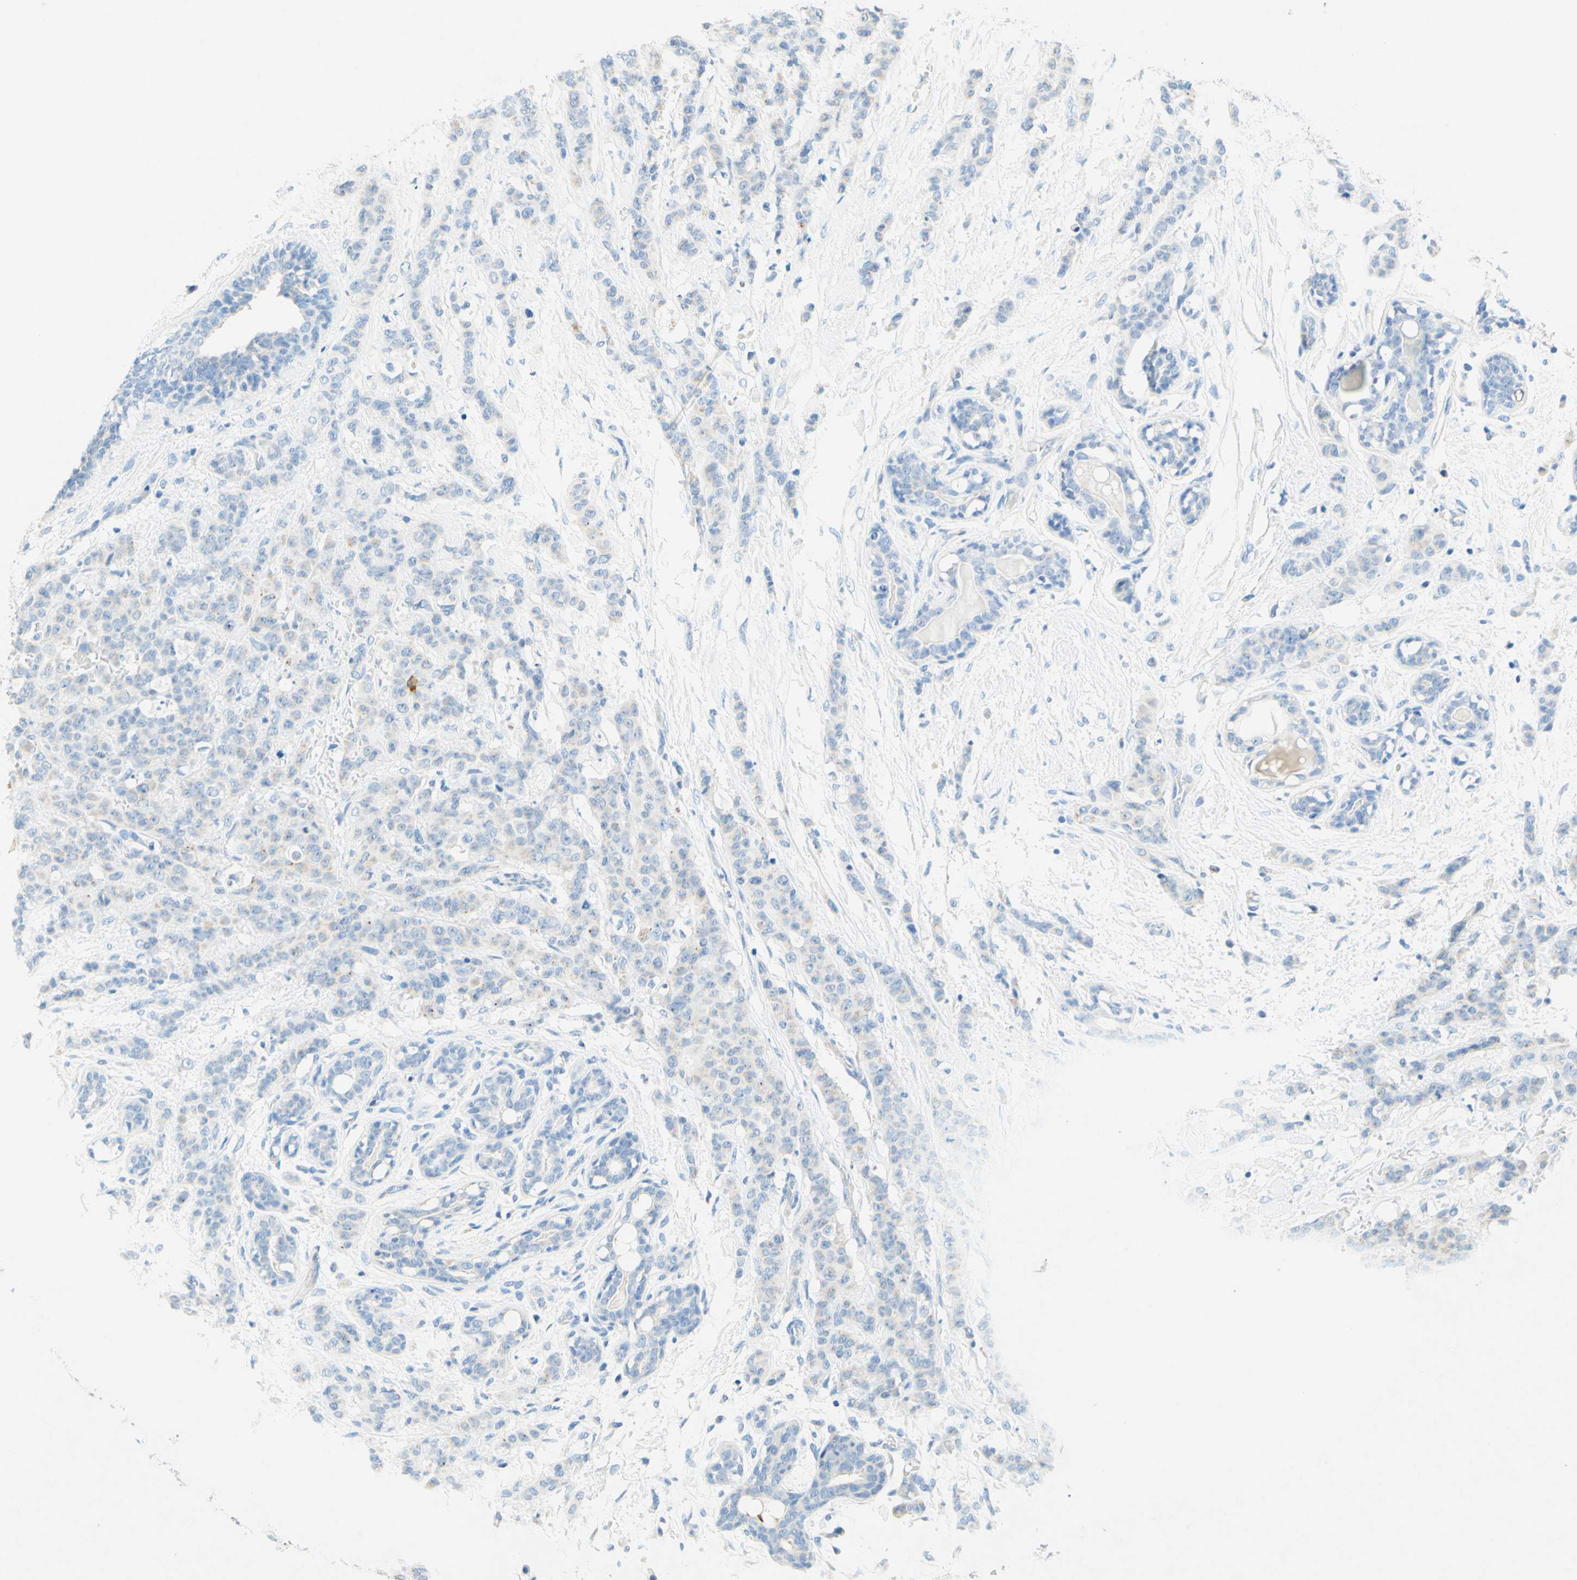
{"staining": {"intensity": "negative", "quantity": "none", "location": "none"}, "tissue": "breast cancer", "cell_type": "Tumor cells", "image_type": "cancer", "snomed": [{"axis": "morphology", "description": "Normal tissue, NOS"}, {"axis": "morphology", "description": "Duct carcinoma"}, {"axis": "topography", "description": "Breast"}], "caption": "Immunohistochemical staining of invasive ductal carcinoma (breast) reveals no significant positivity in tumor cells.", "gene": "SLC46A1", "patient": {"sex": "female", "age": 40}}